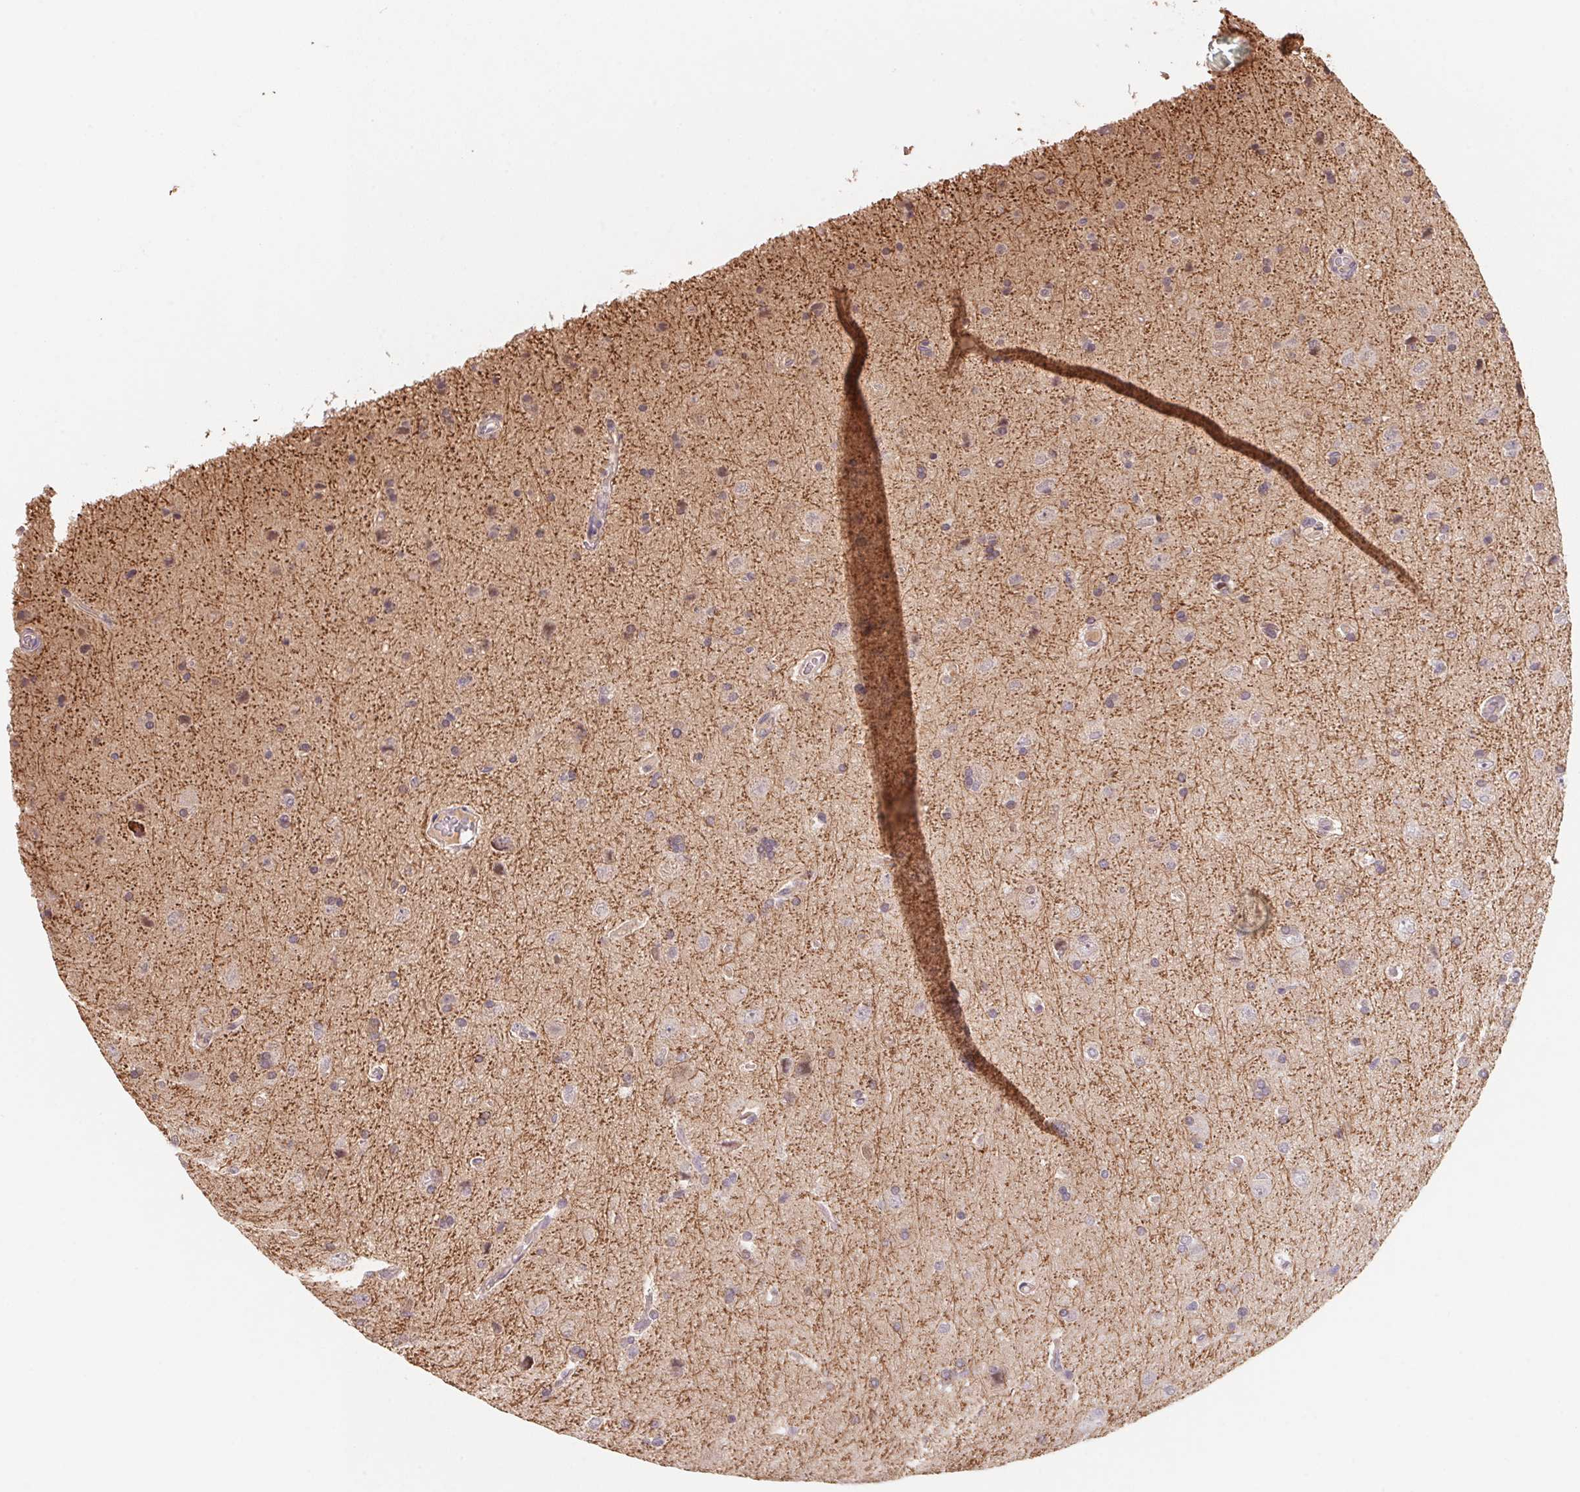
{"staining": {"intensity": "negative", "quantity": "none", "location": "none"}, "tissue": "glioma", "cell_type": "Tumor cells", "image_type": "cancer", "snomed": [{"axis": "morphology", "description": "Glioma, malignant, High grade"}, {"axis": "topography", "description": "Cerebral cortex"}], "caption": "An IHC histopathology image of glioma is shown. There is no staining in tumor cells of glioma.", "gene": "KIFC1", "patient": {"sex": "male", "age": 70}}